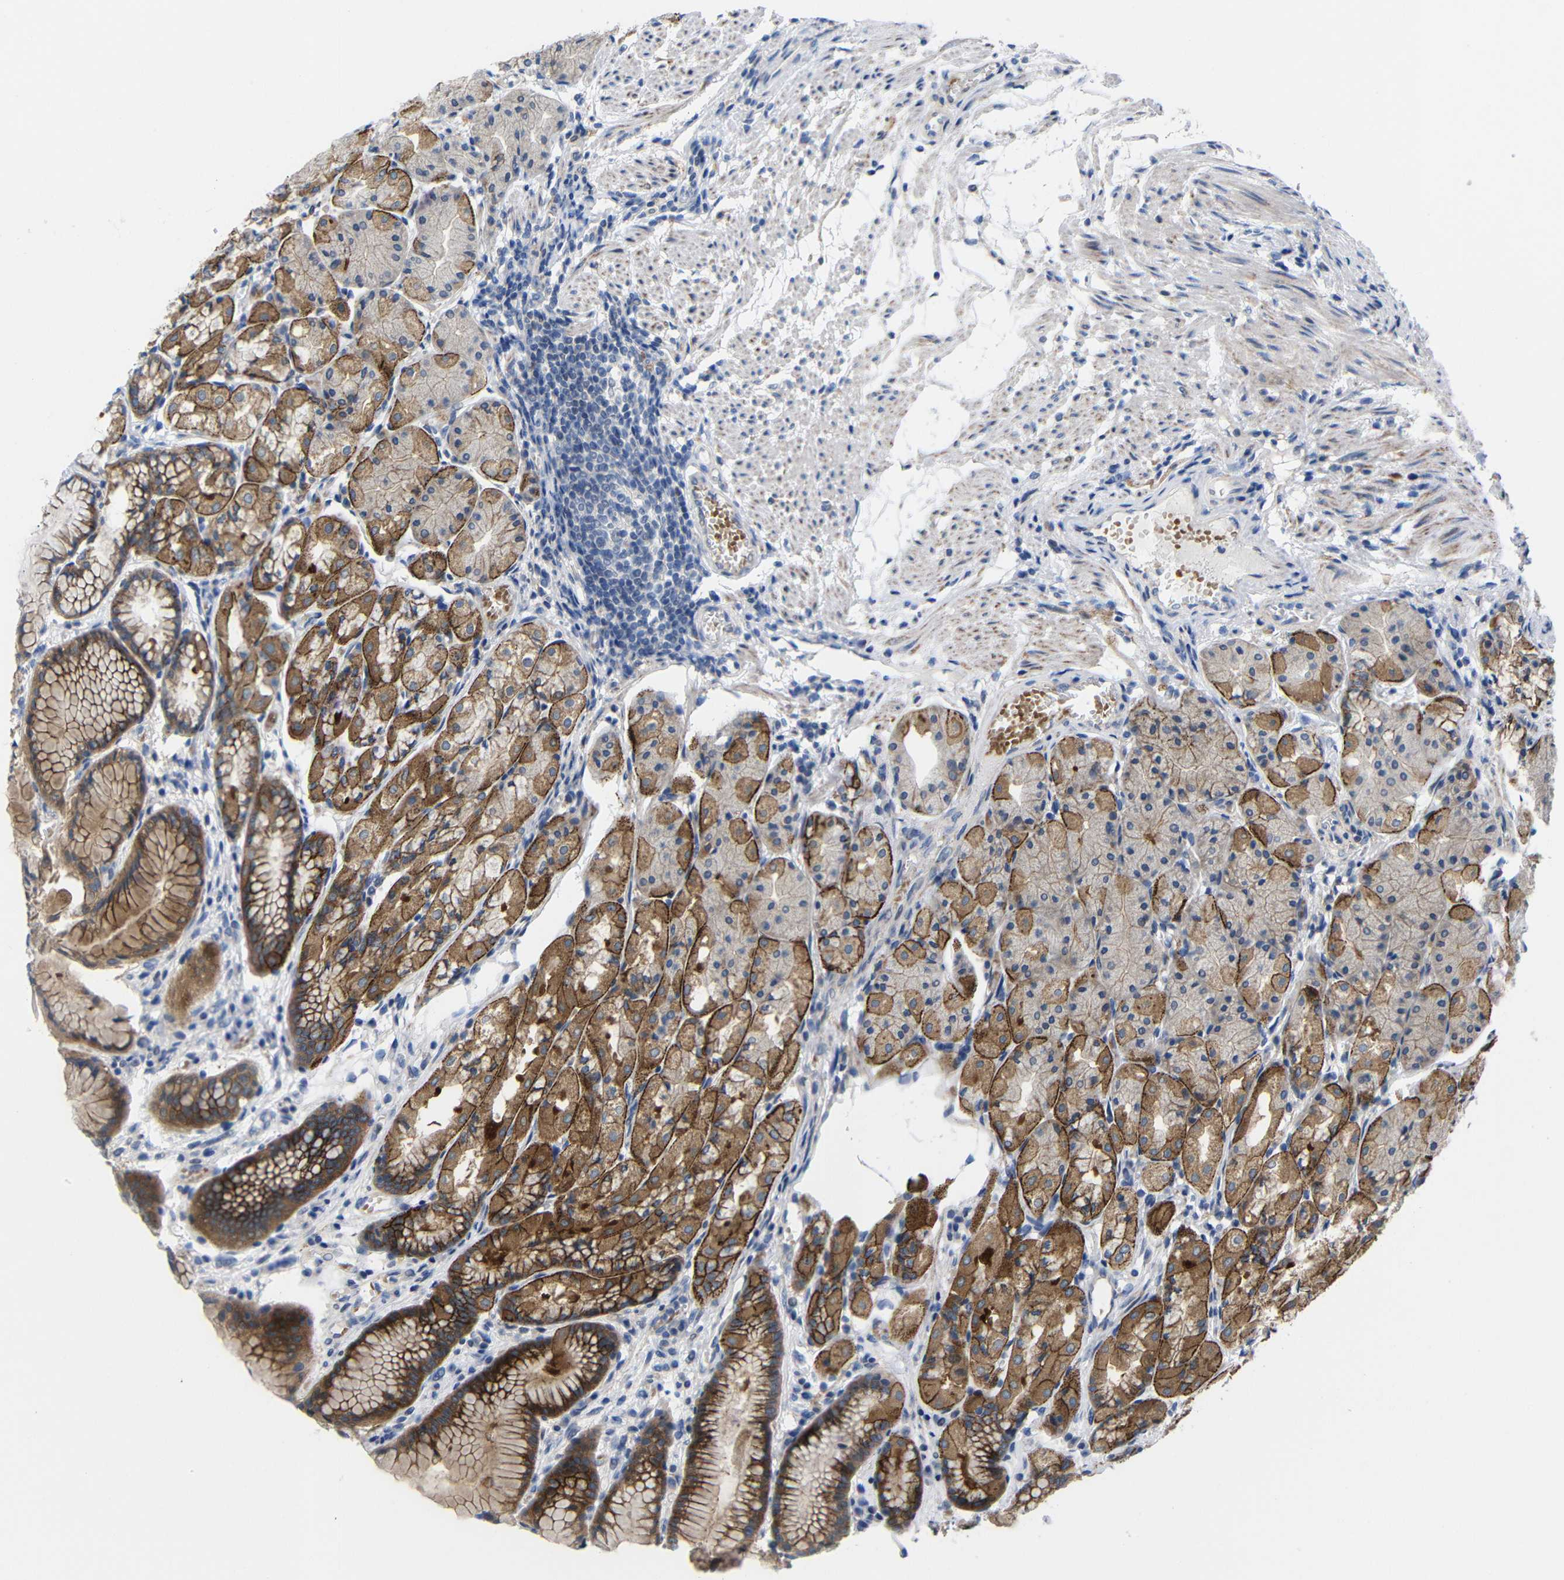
{"staining": {"intensity": "strong", "quantity": ">75%", "location": "cytoplasmic/membranous"}, "tissue": "stomach", "cell_type": "Glandular cells", "image_type": "normal", "snomed": [{"axis": "morphology", "description": "Normal tissue, NOS"}, {"axis": "topography", "description": "Stomach, upper"}], "caption": "IHC (DAB) staining of benign stomach exhibits strong cytoplasmic/membranous protein expression in approximately >75% of glandular cells. (Stains: DAB in brown, nuclei in blue, Microscopy: brightfield microscopy at high magnification).", "gene": "CMTM1", "patient": {"sex": "male", "age": 72}}